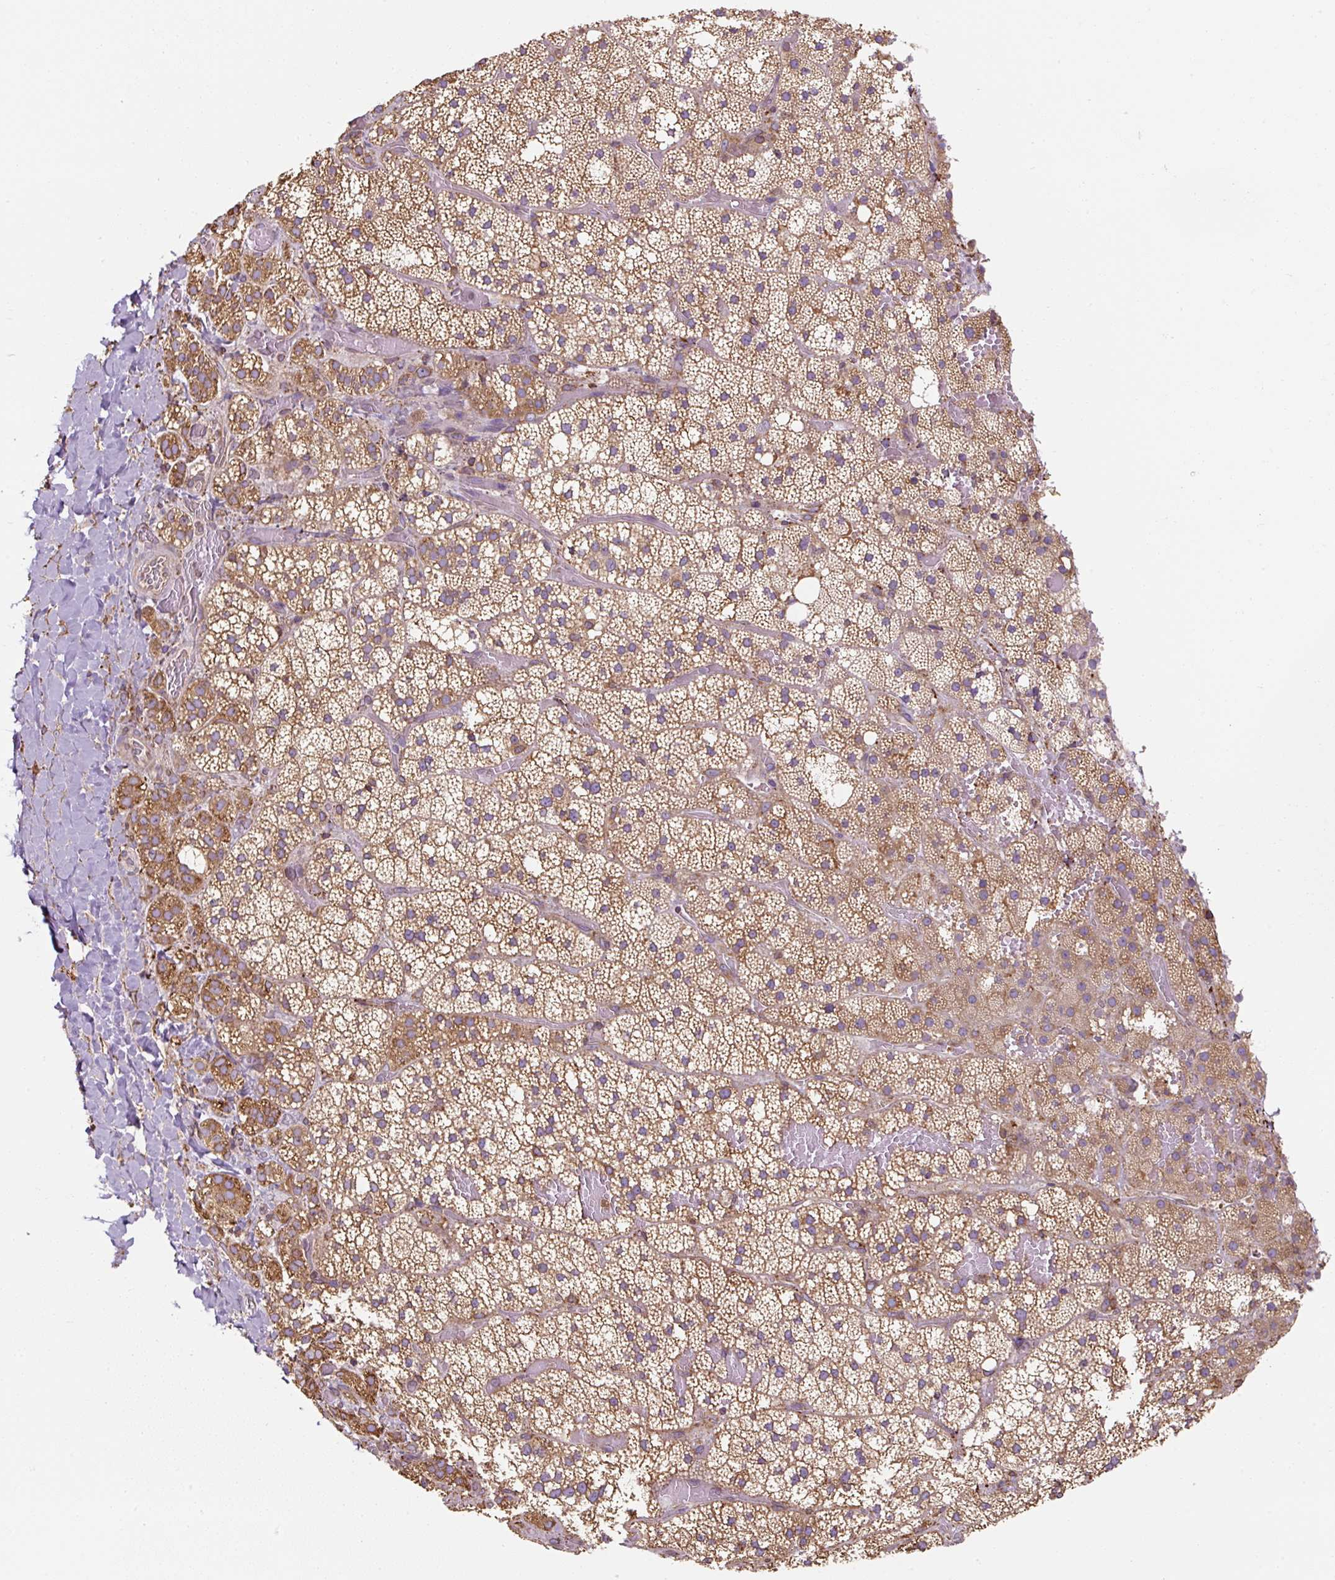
{"staining": {"intensity": "moderate", "quantity": ">75%", "location": "cytoplasmic/membranous"}, "tissue": "adrenal gland", "cell_type": "Glandular cells", "image_type": "normal", "snomed": [{"axis": "morphology", "description": "Normal tissue, NOS"}, {"axis": "topography", "description": "Adrenal gland"}], "caption": "This histopathology image displays immunohistochemistry staining of benign human adrenal gland, with medium moderate cytoplasmic/membranous expression in approximately >75% of glandular cells.", "gene": "PRKCSH", "patient": {"sex": "male", "age": 53}}